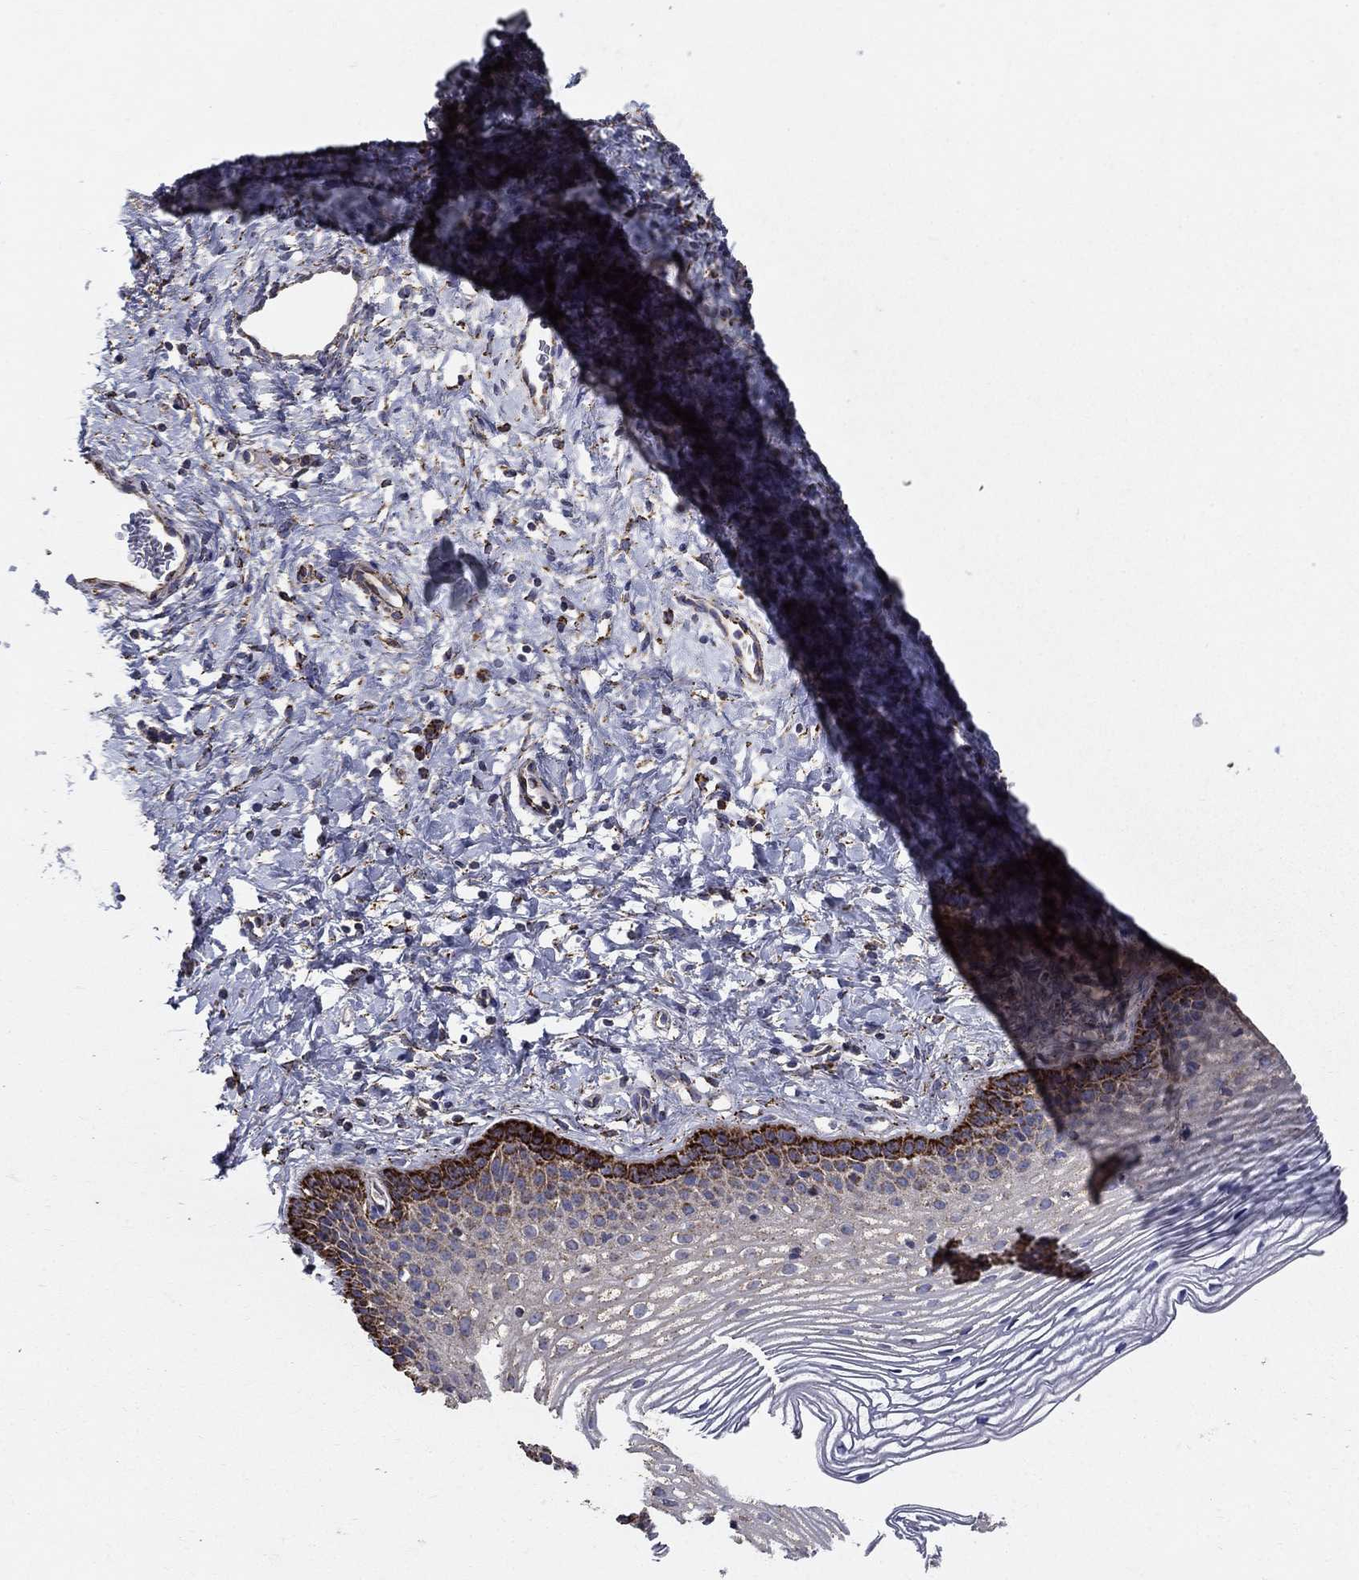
{"staining": {"intensity": "strong", "quantity": "25%-75%", "location": "cytoplasmic/membranous"}, "tissue": "cervix", "cell_type": "Squamous epithelial cells", "image_type": "normal", "snomed": [{"axis": "morphology", "description": "Normal tissue, NOS"}, {"axis": "topography", "description": "Cervix"}], "caption": "Immunohistochemistry (IHC) of unremarkable human cervix exhibits high levels of strong cytoplasmic/membranous staining in approximately 25%-75% of squamous epithelial cells. The staining is performed using DAB (3,3'-diaminobenzidine) brown chromogen to label protein expression. The nuclei are counter-stained blue using hematoxylin.", "gene": "GCSH", "patient": {"sex": "female", "age": 39}}